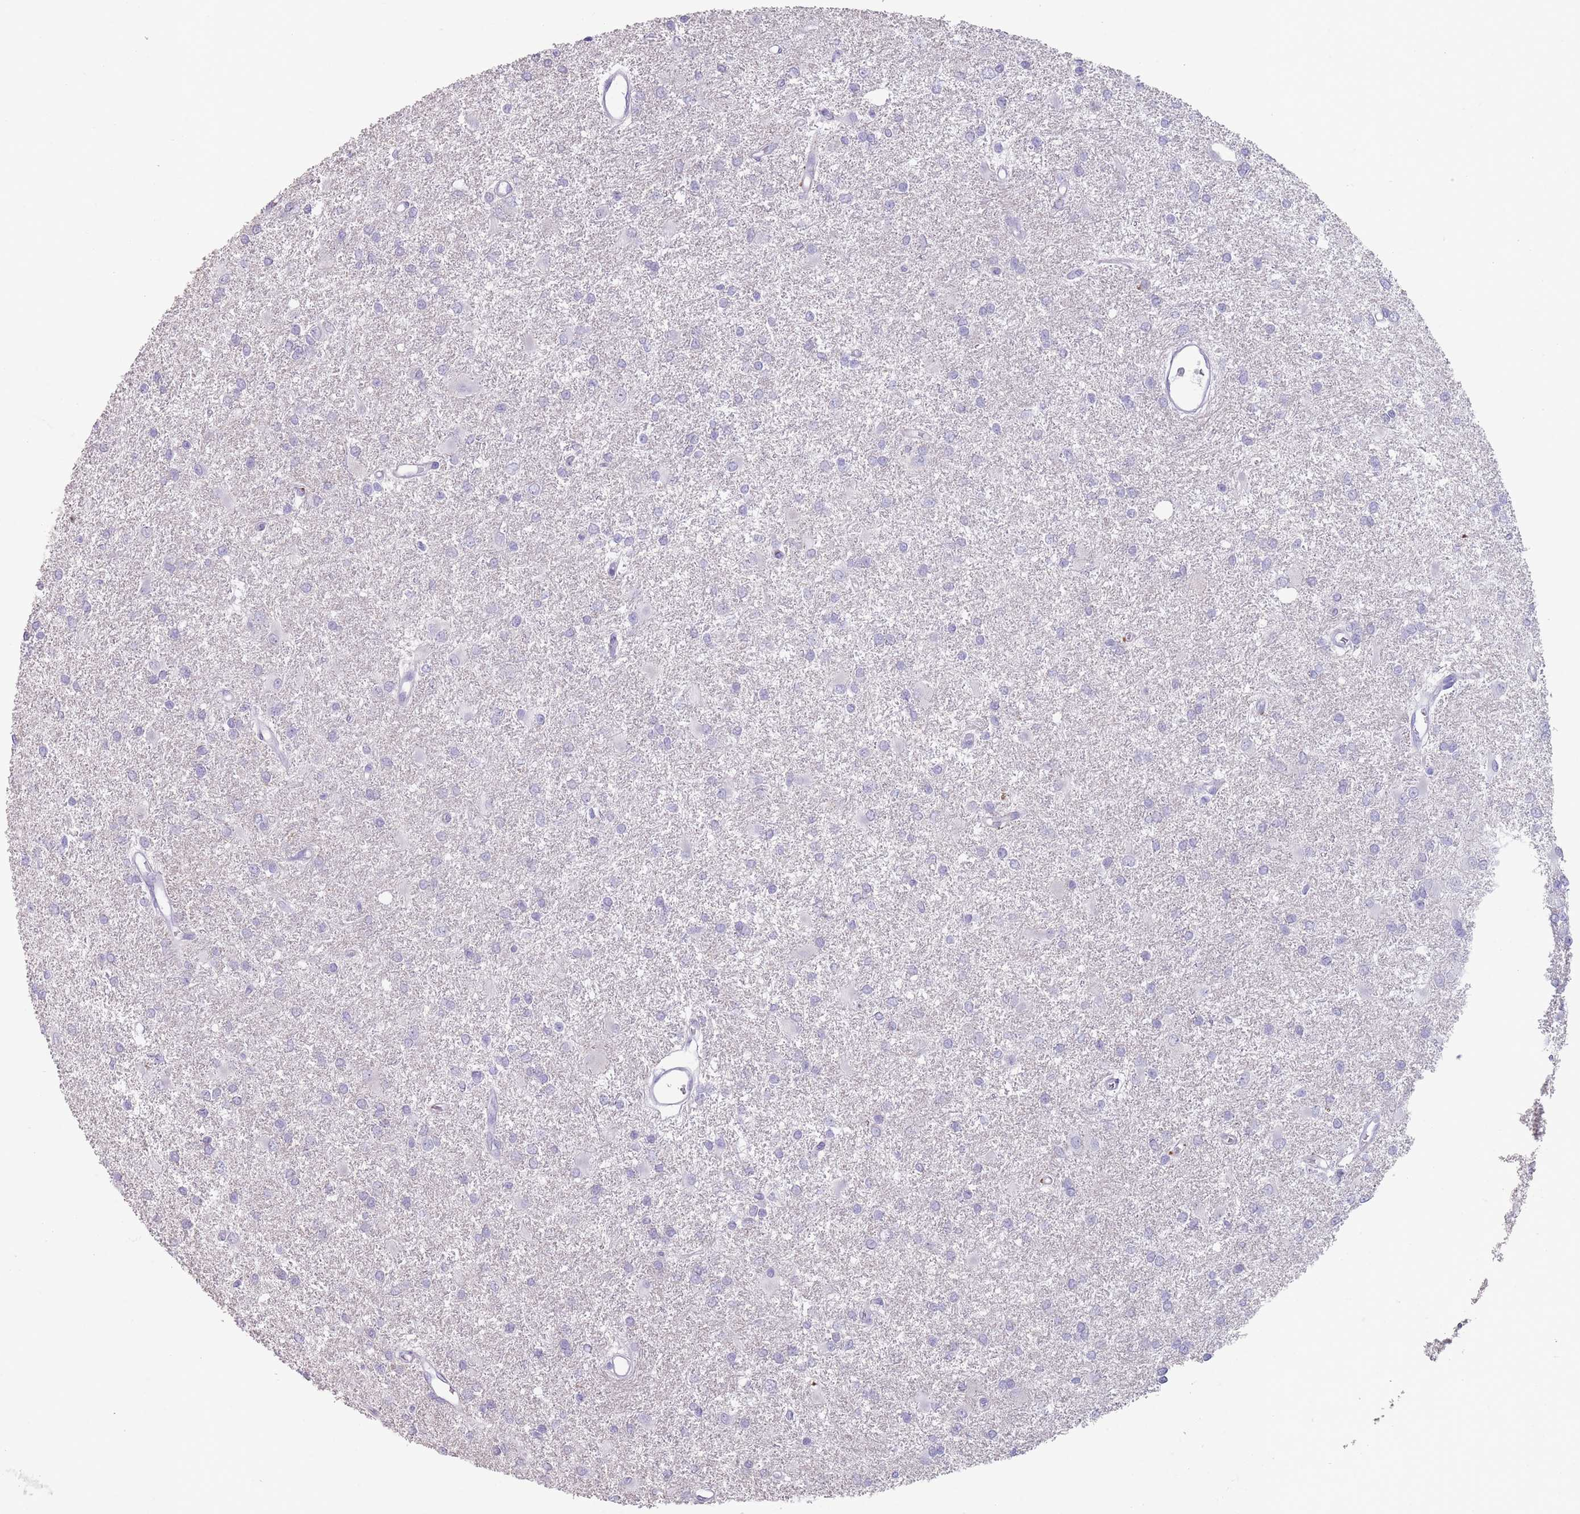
{"staining": {"intensity": "negative", "quantity": "none", "location": "none"}, "tissue": "glioma", "cell_type": "Tumor cells", "image_type": "cancer", "snomed": [{"axis": "morphology", "description": "Glioma, malignant, High grade"}, {"axis": "topography", "description": "Brain"}], "caption": "High magnification brightfield microscopy of malignant high-grade glioma stained with DAB (brown) and counterstained with hematoxylin (blue): tumor cells show no significant positivity.", "gene": "RHBG", "patient": {"sex": "female", "age": 50}}